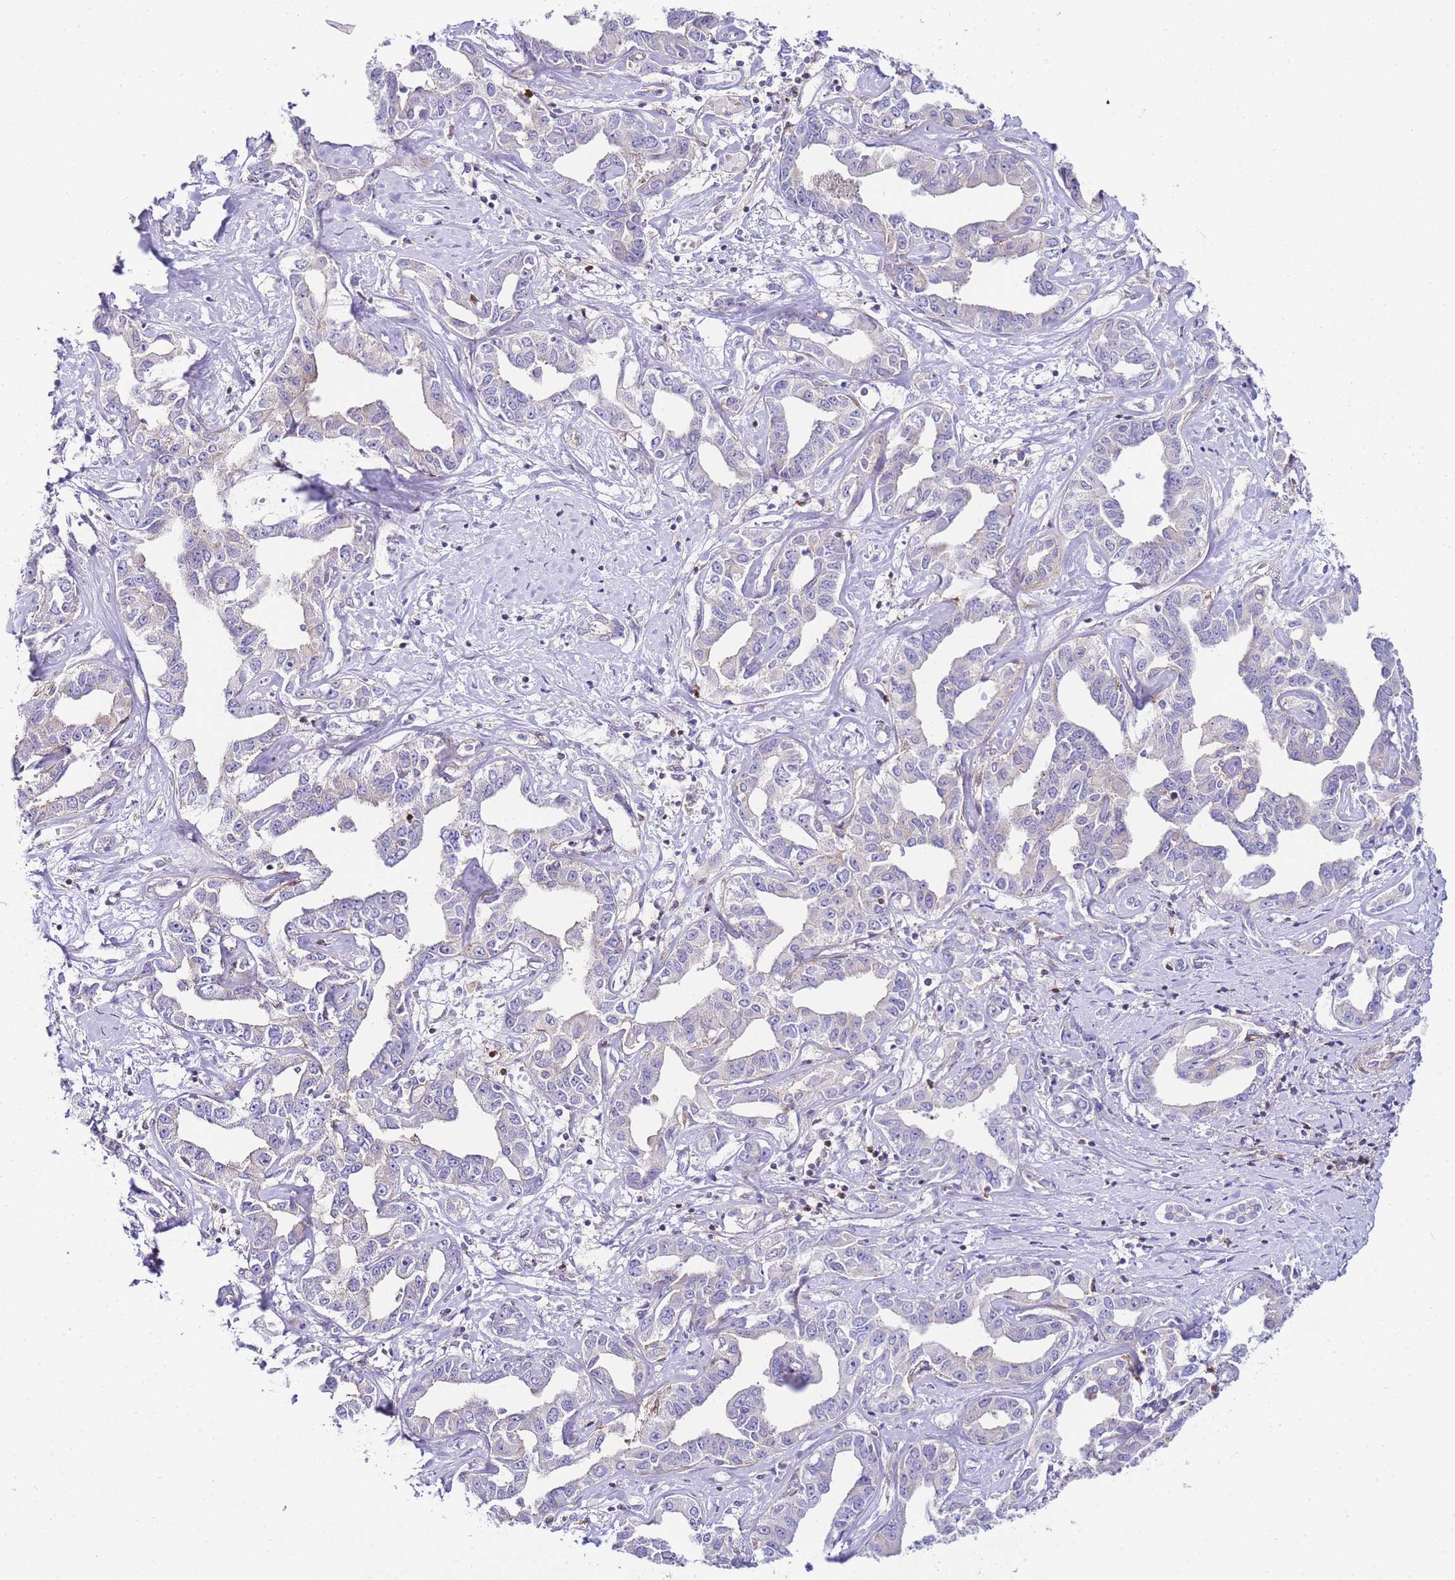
{"staining": {"intensity": "negative", "quantity": "none", "location": "none"}, "tissue": "liver cancer", "cell_type": "Tumor cells", "image_type": "cancer", "snomed": [{"axis": "morphology", "description": "Cholangiocarcinoma"}, {"axis": "topography", "description": "Liver"}], "caption": "Tumor cells show no significant staining in liver cholangiocarcinoma.", "gene": "FBN3", "patient": {"sex": "male", "age": 59}}